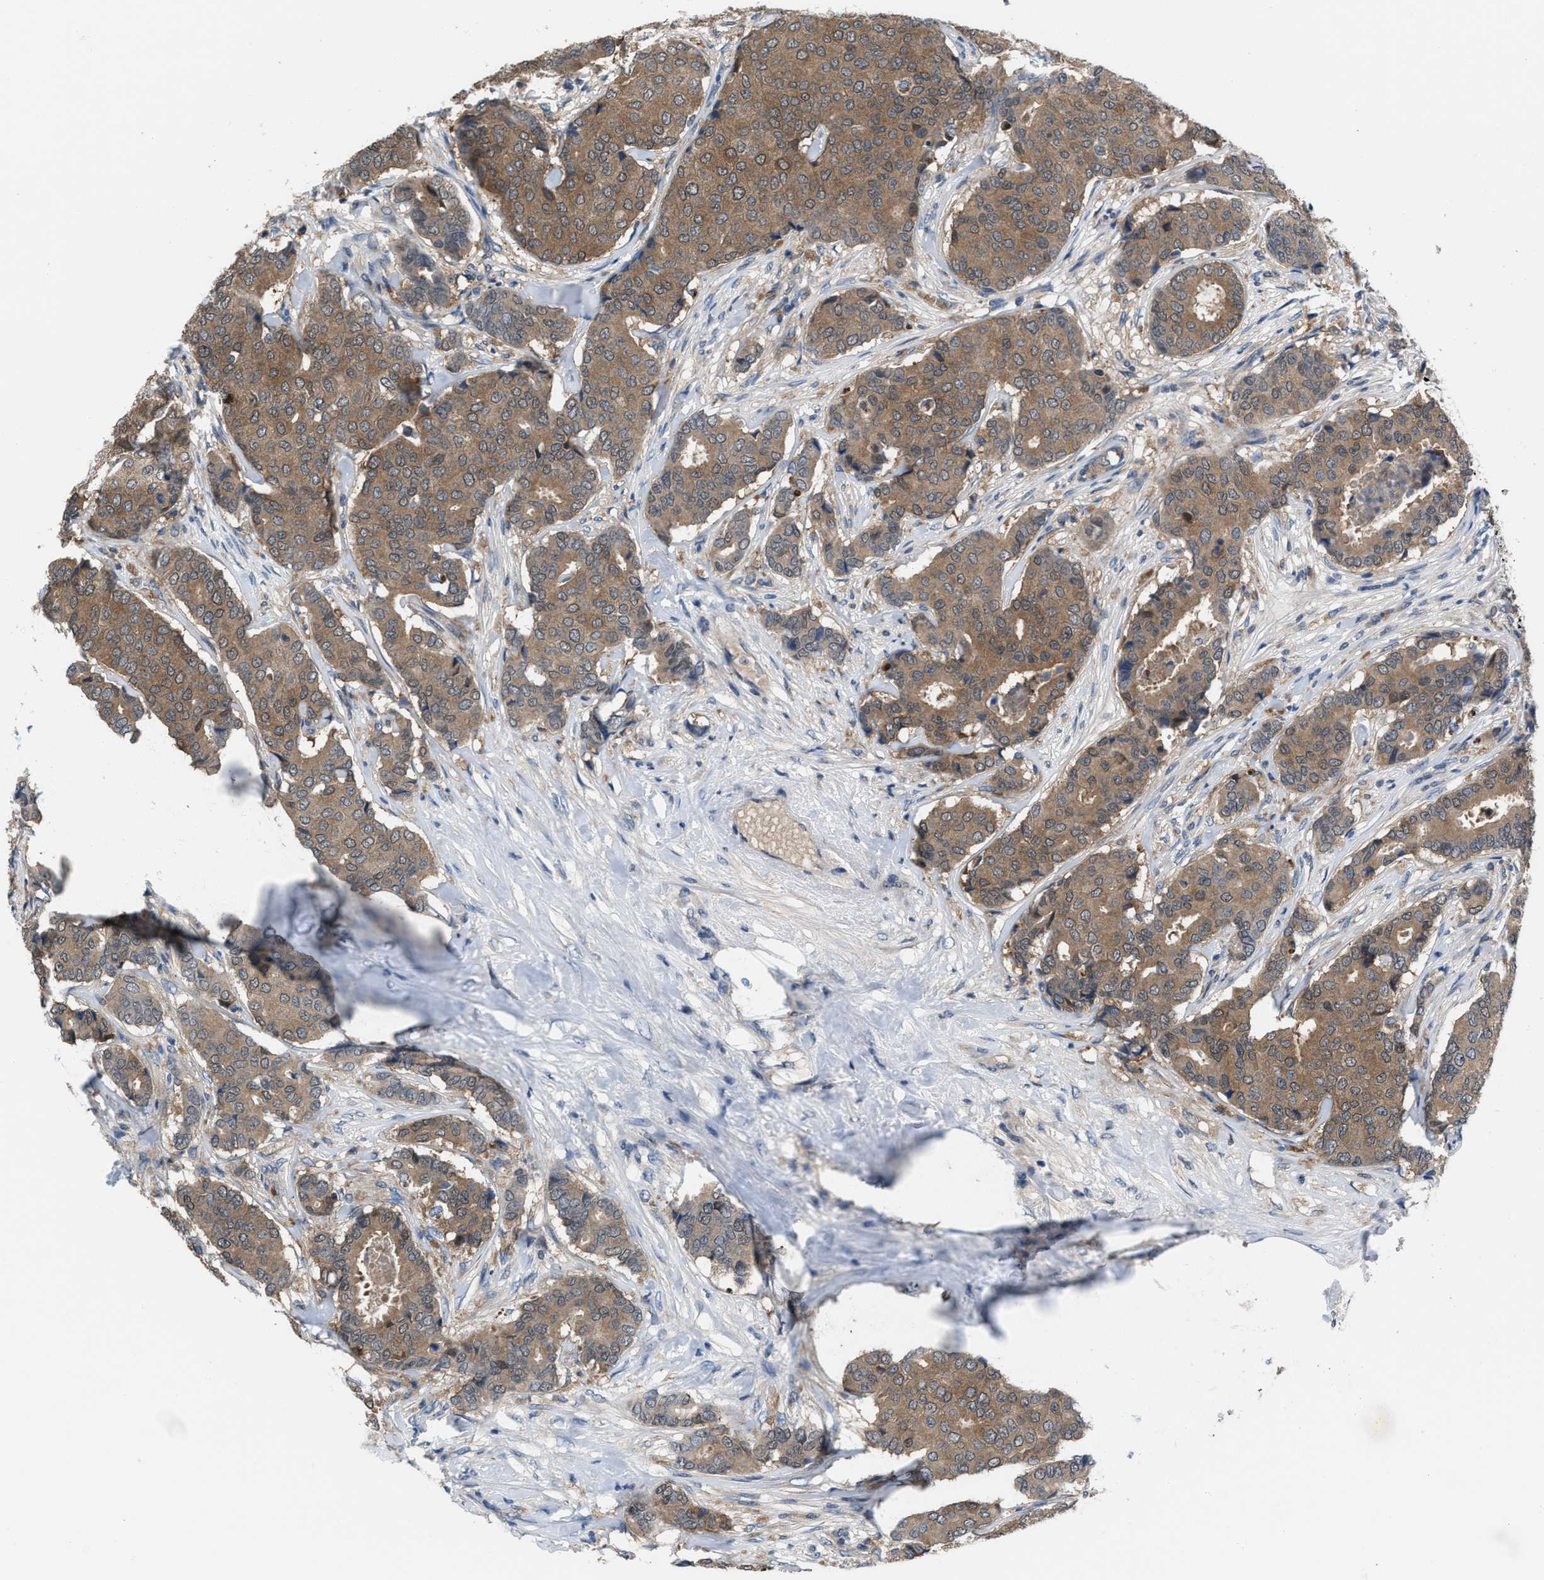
{"staining": {"intensity": "moderate", "quantity": ">75%", "location": "cytoplasmic/membranous"}, "tissue": "breast cancer", "cell_type": "Tumor cells", "image_type": "cancer", "snomed": [{"axis": "morphology", "description": "Duct carcinoma"}, {"axis": "topography", "description": "Breast"}], "caption": "Brown immunohistochemical staining in human infiltrating ductal carcinoma (breast) shows moderate cytoplasmic/membranous staining in about >75% of tumor cells.", "gene": "NUDT5", "patient": {"sex": "female", "age": 75}}